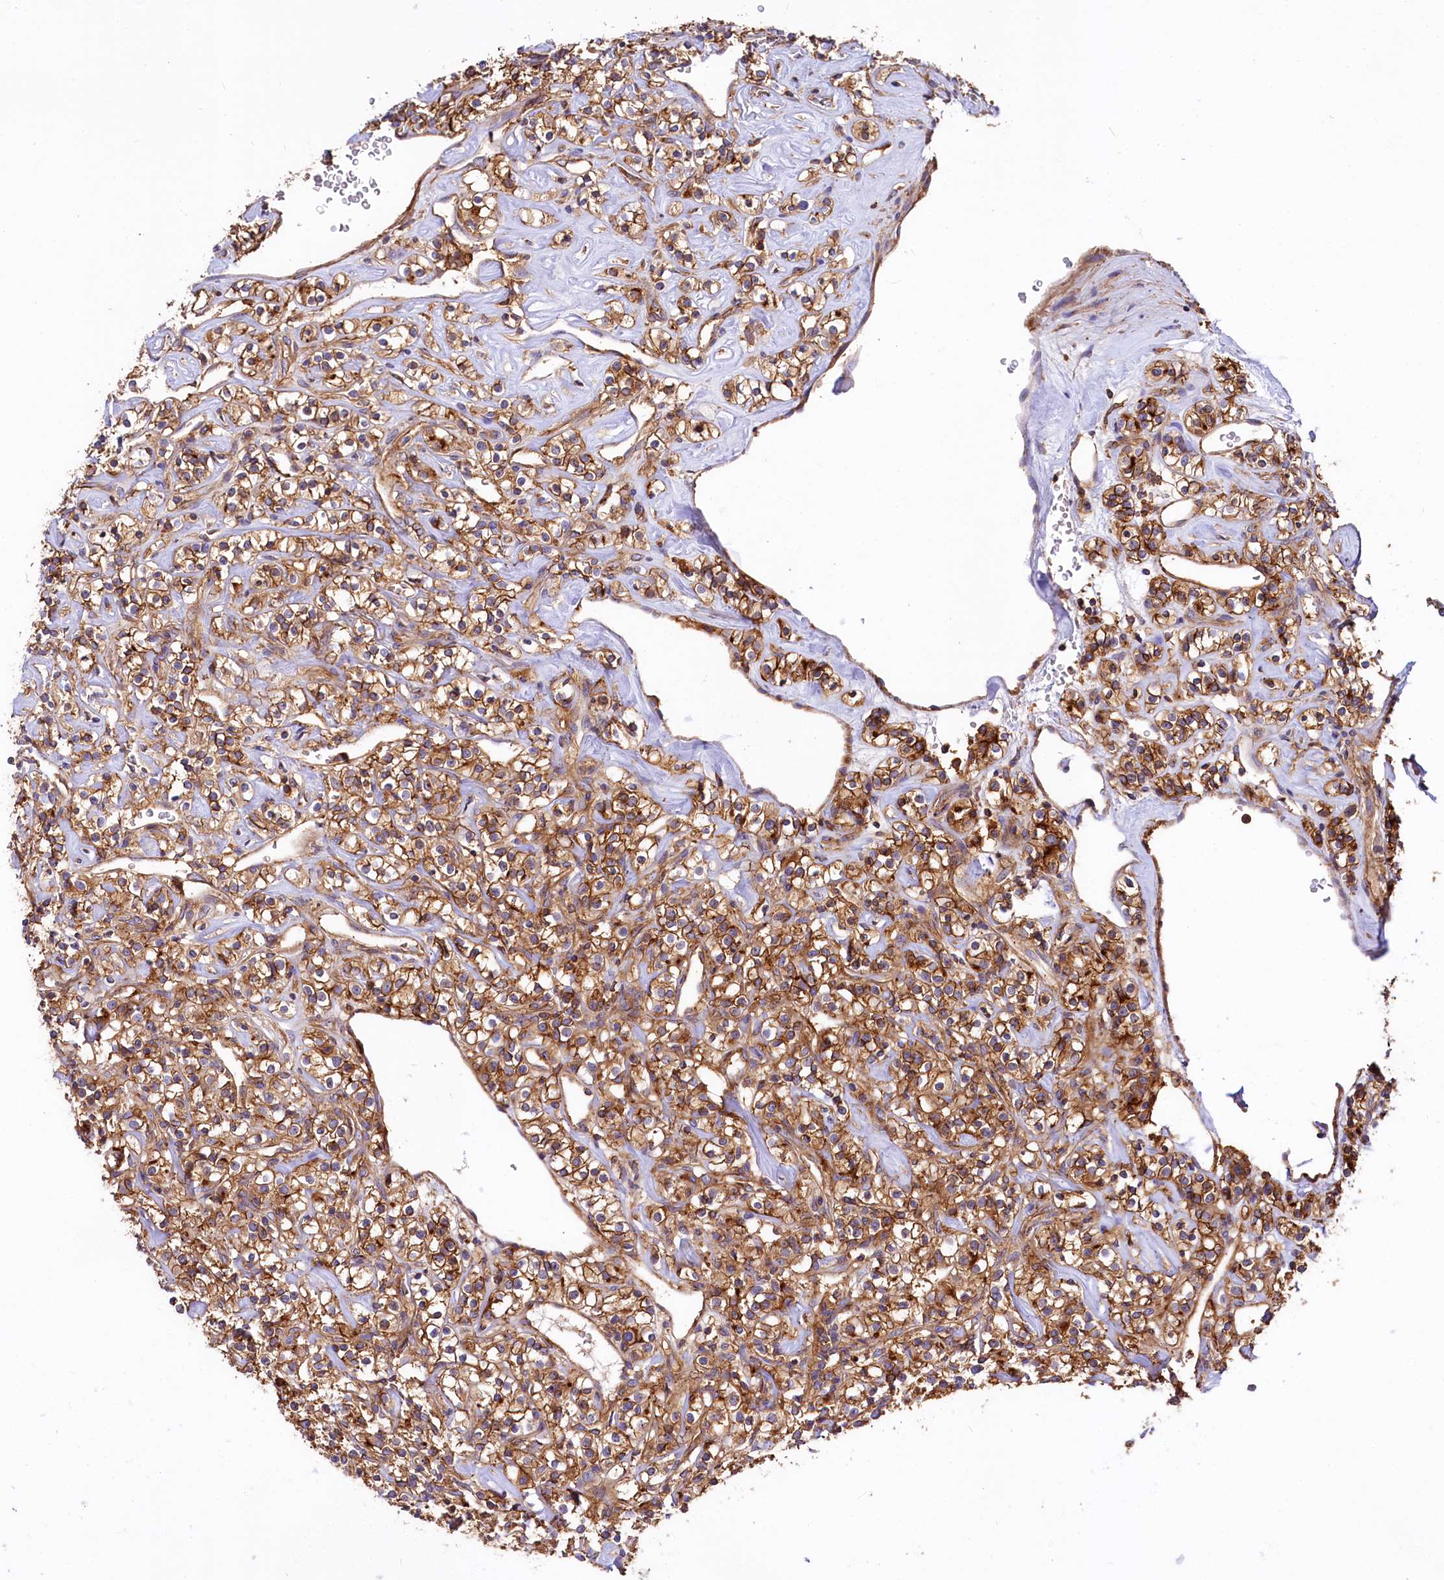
{"staining": {"intensity": "moderate", "quantity": ">75%", "location": "cytoplasmic/membranous"}, "tissue": "renal cancer", "cell_type": "Tumor cells", "image_type": "cancer", "snomed": [{"axis": "morphology", "description": "Adenocarcinoma, NOS"}, {"axis": "topography", "description": "Kidney"}], "caption": "IHC of adenocarcinoma (renal) shows medium levels of moderate cytoplasmic/membranous expression in about >75% of tumor cells.", "gene": "ANO6", "patient": {"sex": "male", "age": 77}}